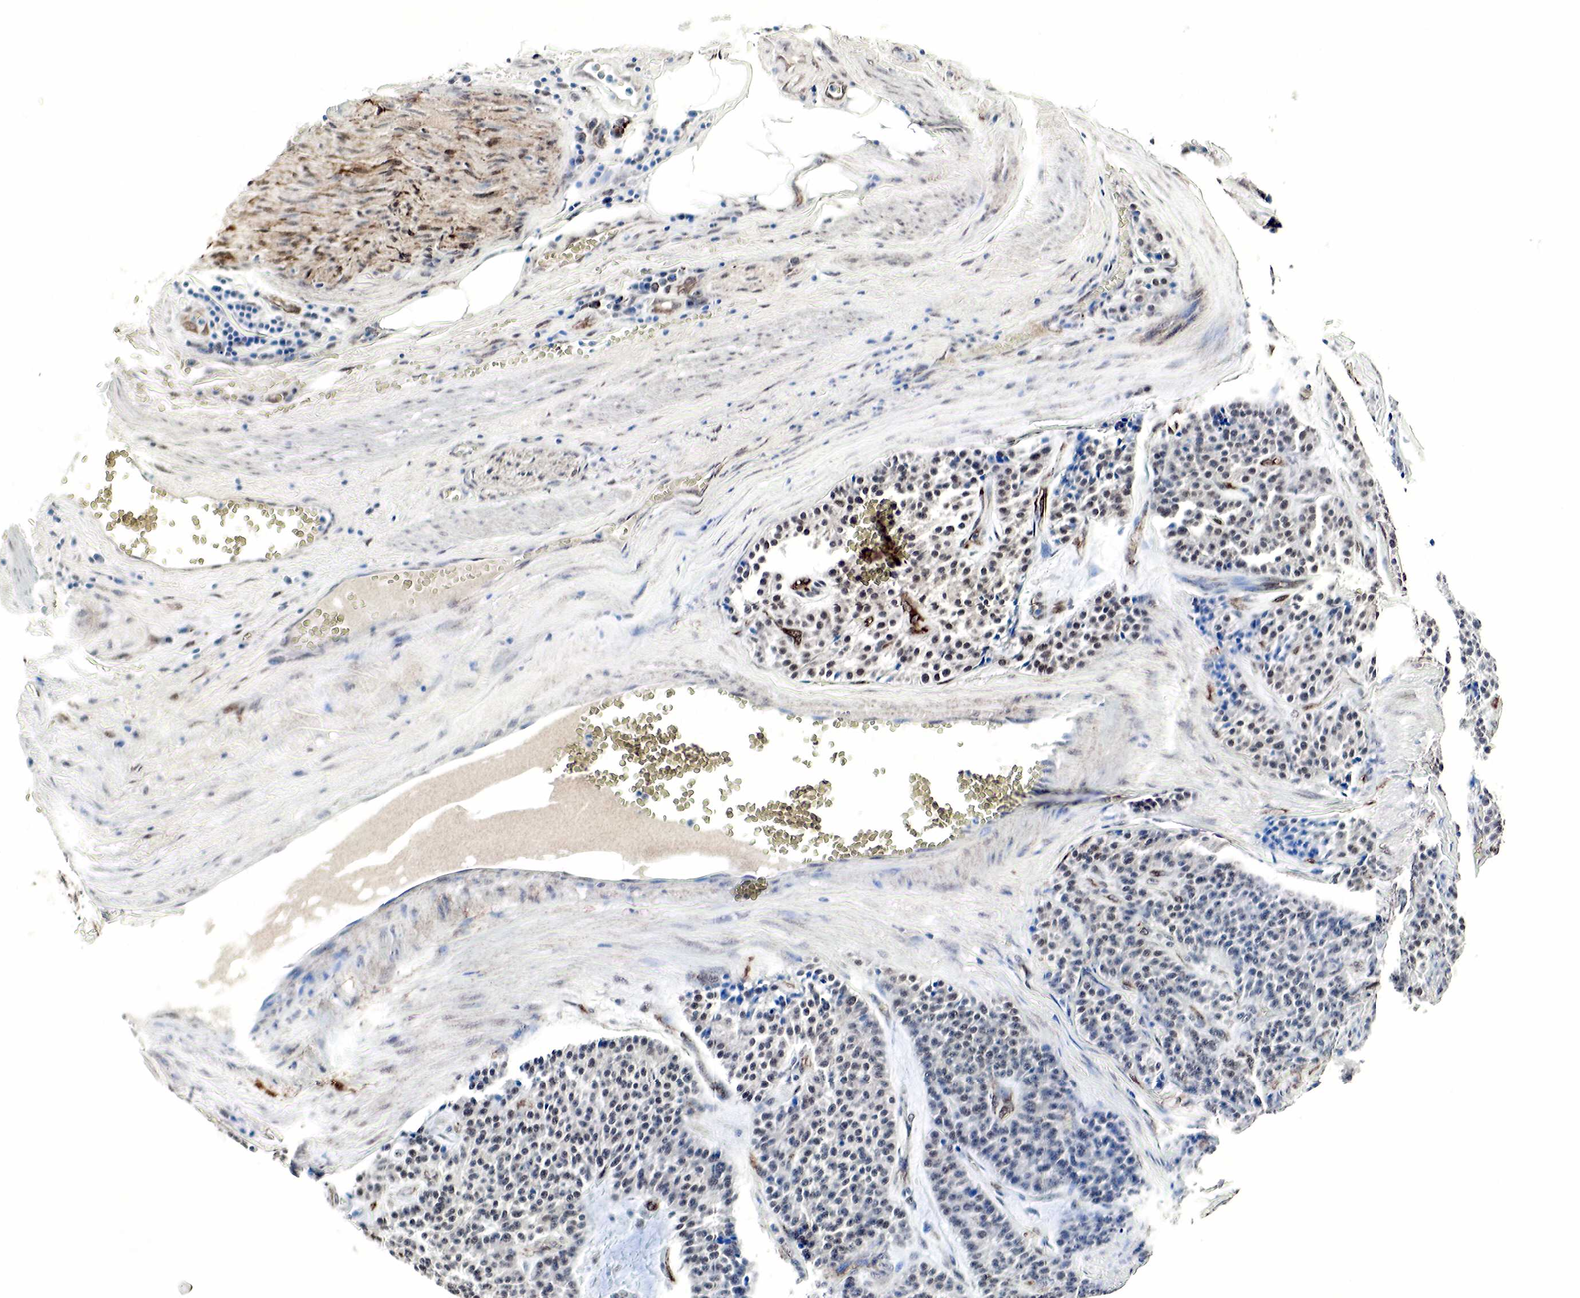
{"staining": {"intensity": "moderate", "quantity": "25%-75%", "location": "nuclear"}, "tissue": "carcinoid", "cell_type": "Tumor cells", "image_type": "cancer", "snomed": [{"axis": "morphology", "description": "Carcinoid, malignant, NOS"}, {"axis": "topography", "description": "Stomach"}], "caption": "Brown immunohistochemical staining in carcinoid exhibits moderate nuclear staining in approximately 25%-75% of tumor cells. The staining is performed using DAB brown chromogen to label protein expression. The nuclei are counter-stained blue using hematoxylin.", "gene": "SPIN1", "patient": {"sex": "female", "age": 76}}